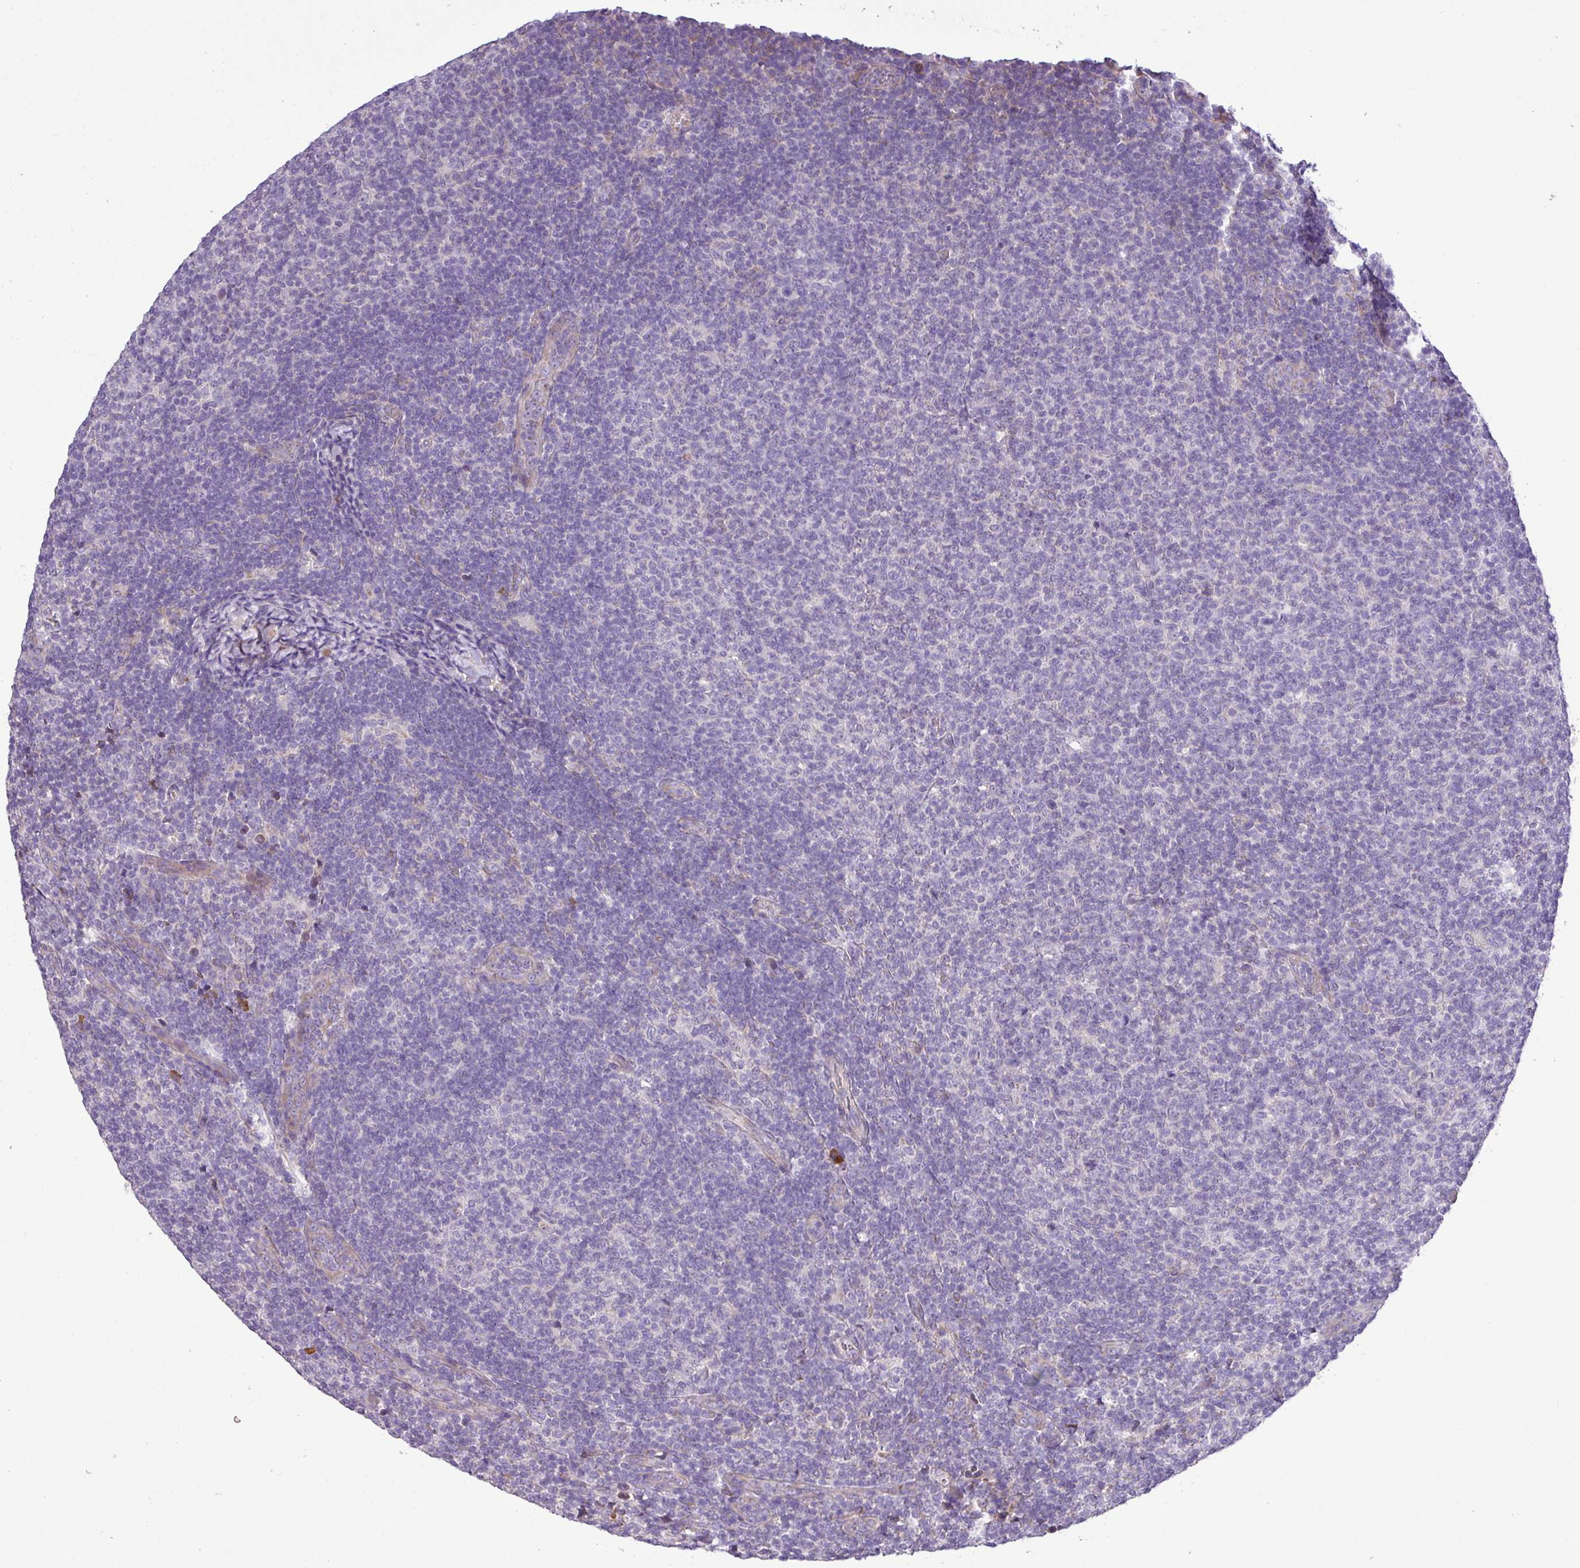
{"staining": {"intensity": "negative", "quantity": "none", "location": "none"}, "tissue": "lymphoma", "cell_type": "Tumor cells", "image_type": "cancer", "snomed": [{"axis": "morphology", "description": "Malignant lymphoma, non-Hodgkin's type, Low grade"}, {"axis": "topography", "description": "Lymph node"}], "caption": "DAB immunohistochemical staining of human low-grade malignant lymphoma, non-Hodgkin's type reveals no significant staining in tumor cells. (Stains: DAB (3,3'-diaminobenzidine) immunohistochemistry (IHC) with hematoxylin counter stain, Microscopy: brightfield microscopy at high magnification).", "gene": "MOCS3", "patient": {"sex": "male", "age": 66}}